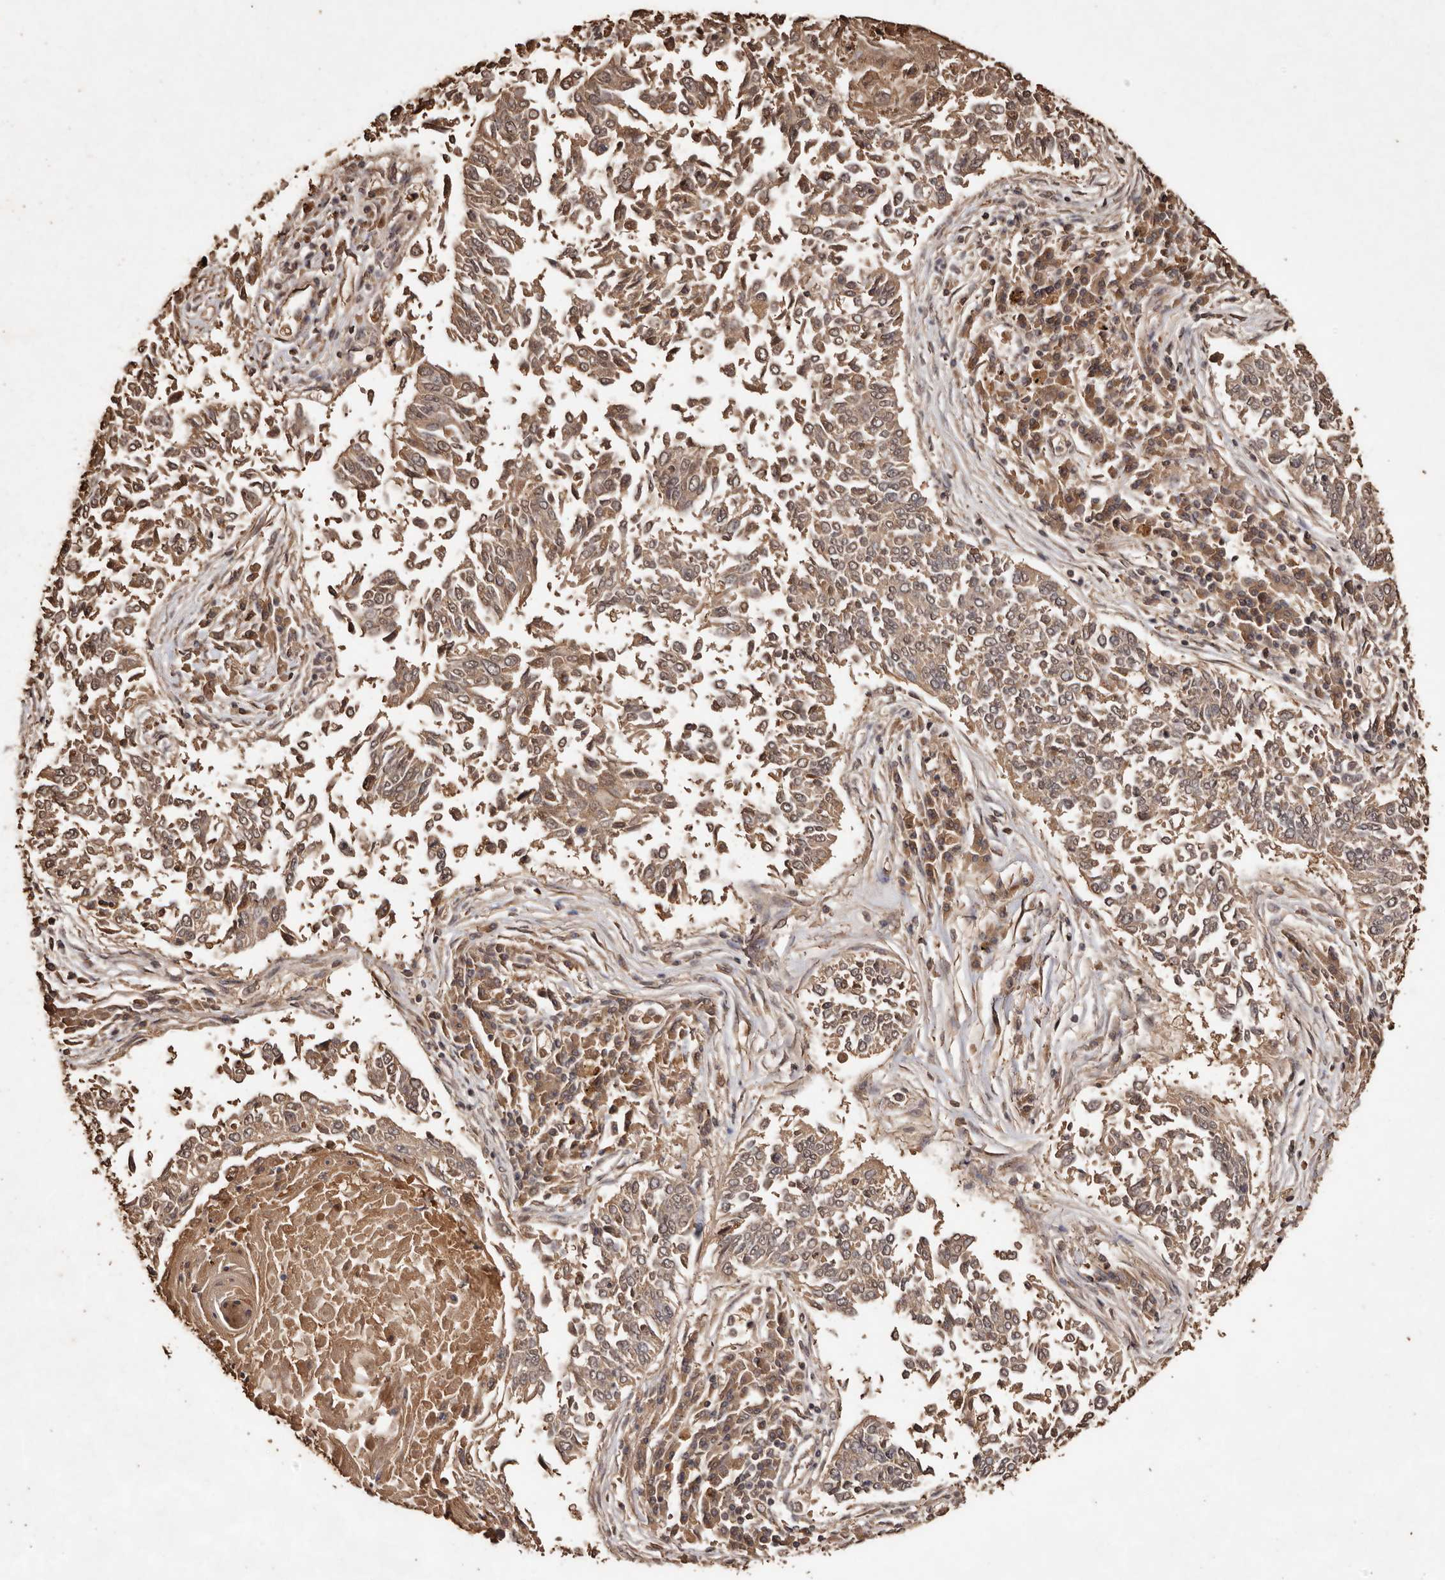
{"staining": {"intensity": "weak", "quantity": ">75%", "location": "cytoplasmic/membranous"}, "tissue": "lung cancer", "cell_type": "Tumor cells", "image_type": "cancer", "snomed": [{"axis": "morphology", "description": "Normal tissue, NOS"}, {"axis": "morphology", "description": "Squamous cell carcinoma, NOS"}, {"axis": "topography", "description": "Cartilage tissue"}, {"axis": "topography", "description": "Bronchus"}, {"axis": "topography", "description": "Lung"}, {"axis": "topography", "description": "Peripheral nerve tissue"}], "caption": "Lung squamous cell carcinoma stained with immunohistochemistry (IHC) reveals weak cytoplasmic/membranous staining in approximately >75% of tumor cells.", "gene": "PKDCC", "patient": {"sex": "female", "age": 49}}